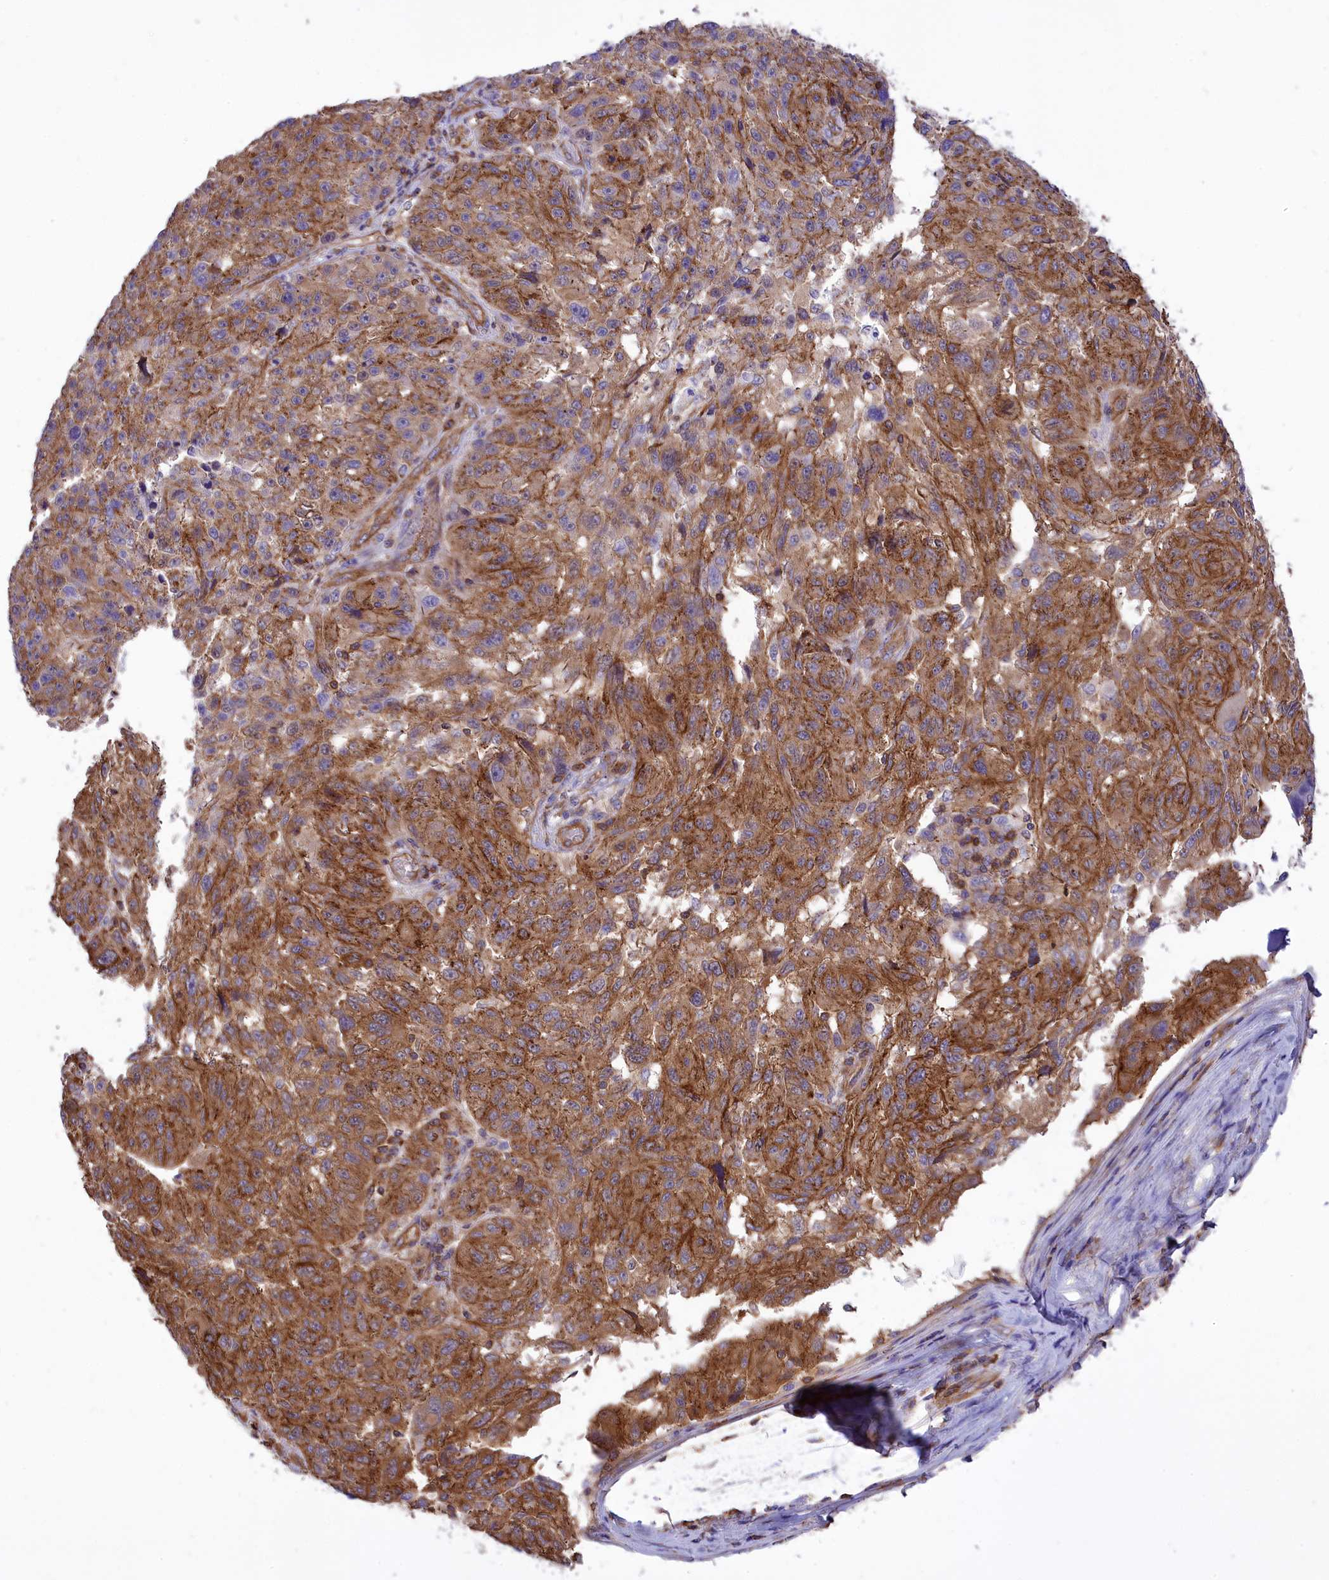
{"staining": {"intensity": "moderate", "quantity": ">75%", "location": "cytoplasmic/membranous"}, "tissue": "melanoma", "cell_type": "Tumor cells", "image_type": "cancer", "snomed": [{"axis": "morphology", "description": "Malignant melanoma, NOS"}, {"axis": "topography", "description": "Skin"}], "caption": "Protein analysis of melanoma tissue exhibits moderate cytoplasmic/membranous staining in approximately >75% of tumor cells.", "gene": "SEPTIN9", "patient": {"sex": "male", "age": 53}}